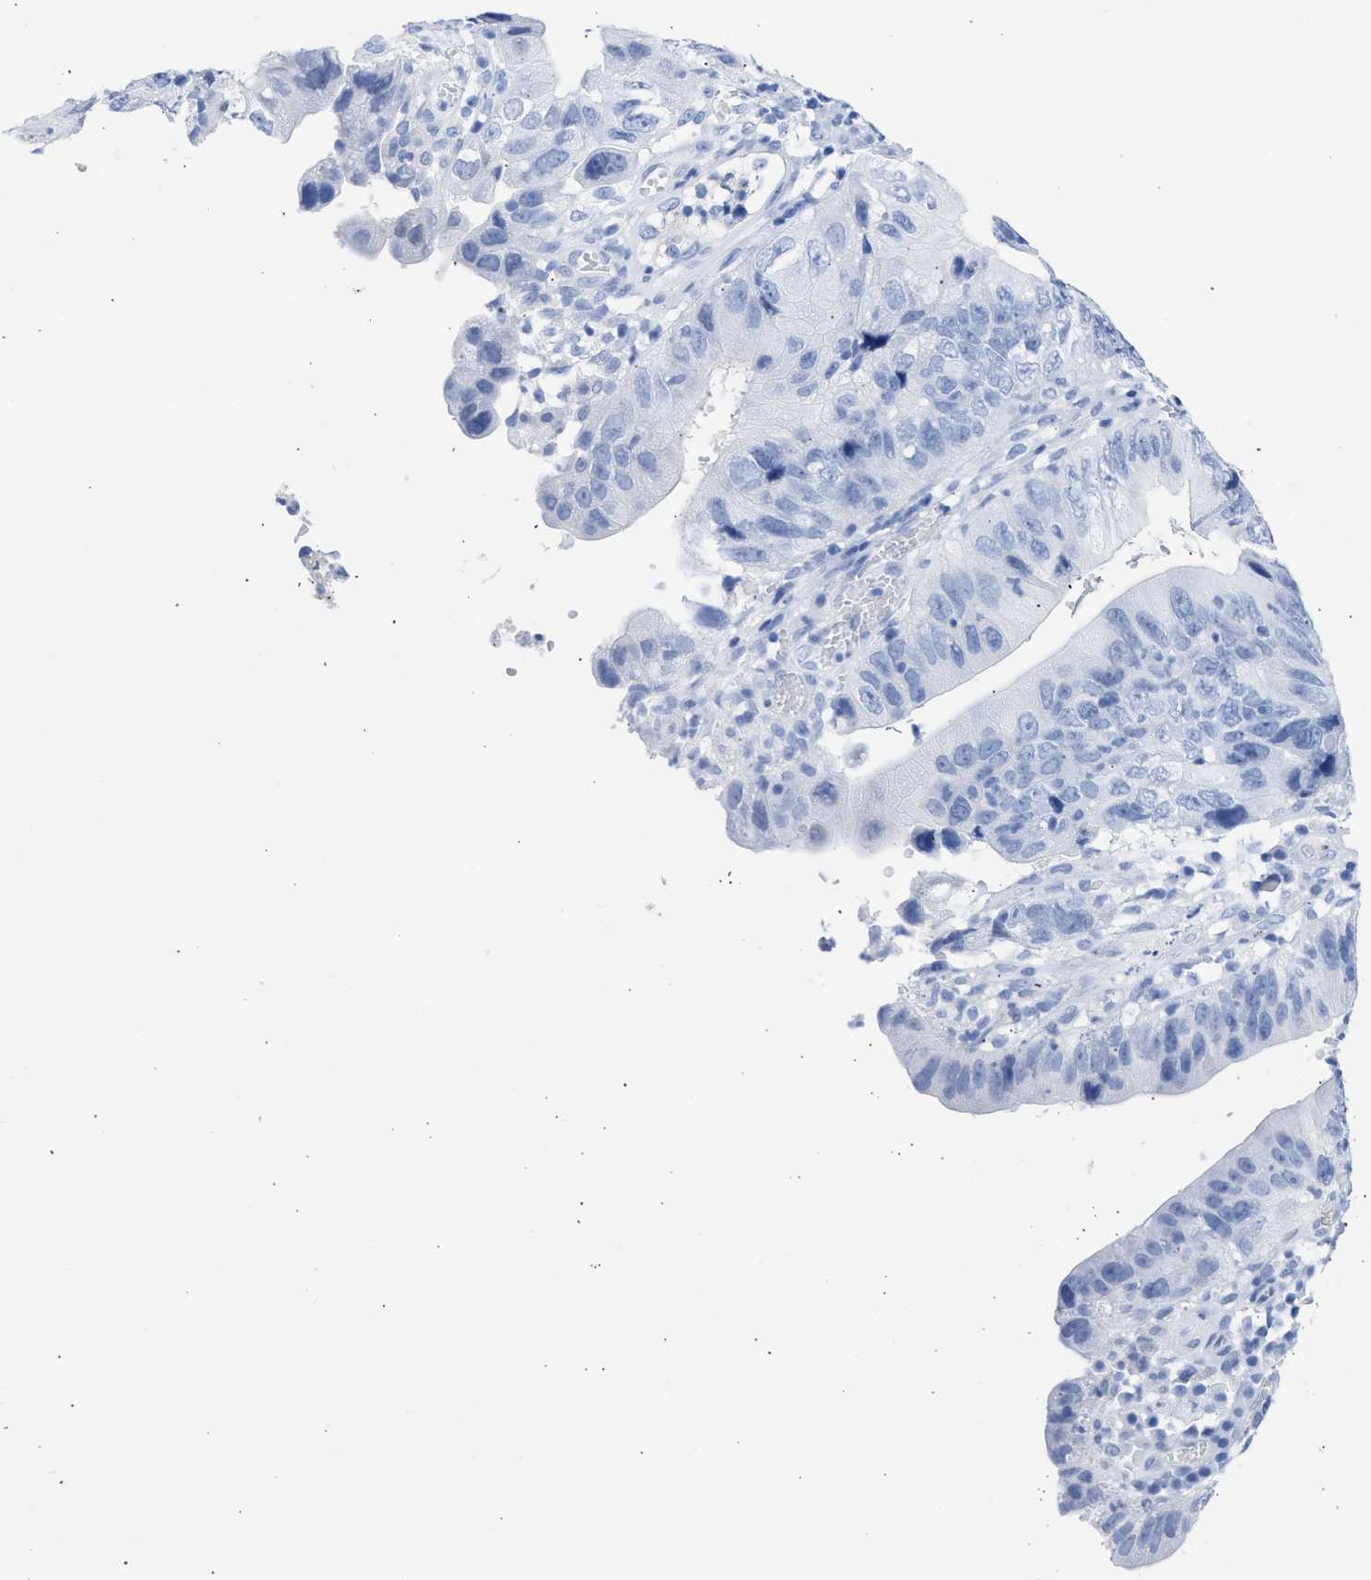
{"staining": {"intensity": "negative", "quantity": "none", "location": "none"}, "tissue": "stomach cancer", "cell_type": "Tumor cells", "image_type": "cancer", "snomed": [{"axis": "morphology", "description": "Adenocarcinoma, NOS"}, {"axis": "topography", "description": "Stomach"}], "caption": "Stomach adenocarcinoma was stained to show a protein in brown. There is no significant expression in tumor cells.", "gene": "RSPH1", "patient": {"sex": "male", "age": 59}}